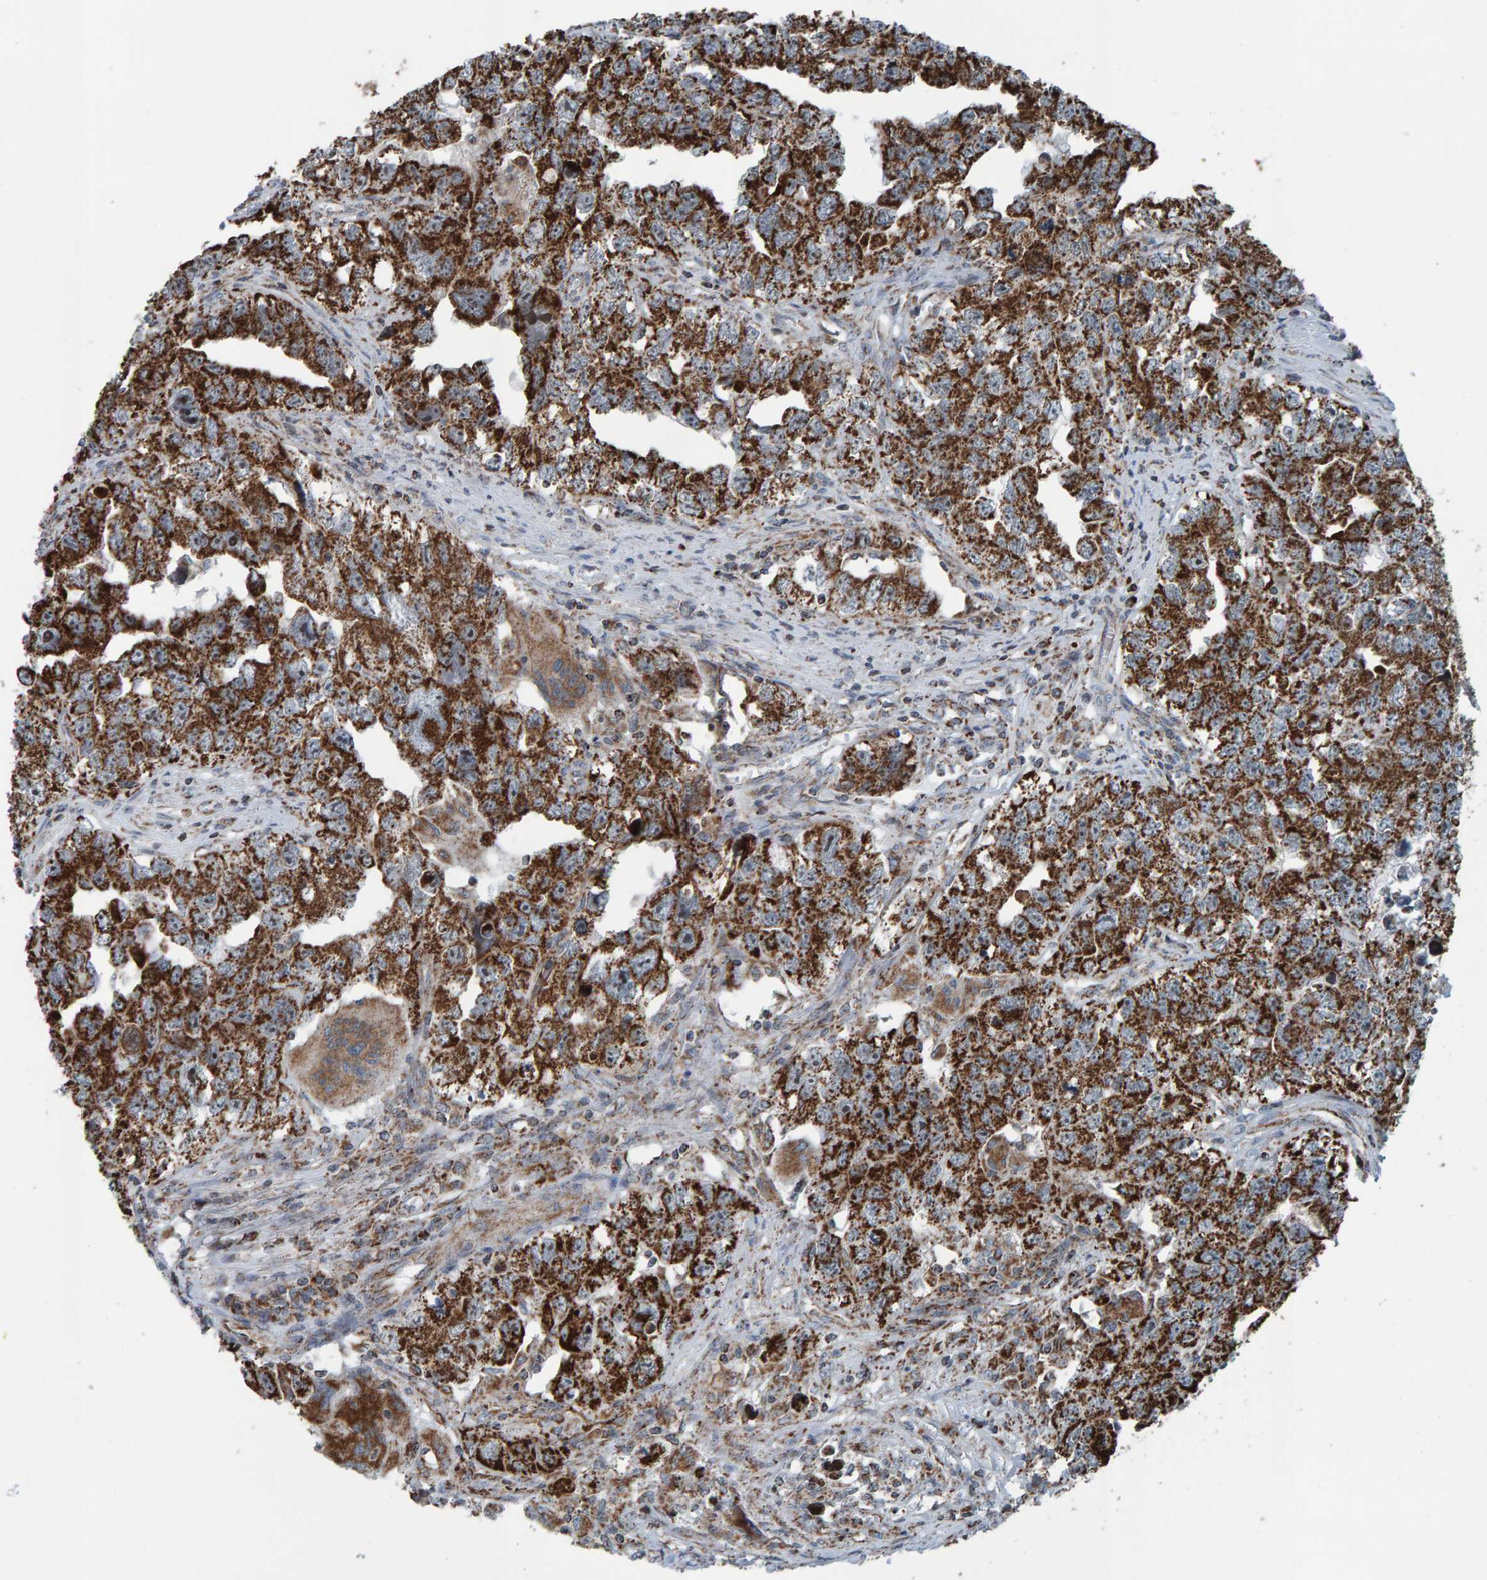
{"staining": {"intensity": "strong", "quantity": ">75%", "location": "cytoplasmic/membranous"}, "tissue": "testis cancer", "cell_type": "Tumor cells", "image_type": "cancer", "snomed": [{"axis": "morphology", "description": "Seminoma, NOS"}, {"axis": "morphology", "description": "Carcinoma, Embryonal, NOS"}, {"axis": "topography", "description": "Testis"}], "caption": "Brown immunohistochemical staining in testis cancer reveals strong cytoplasmic/membranous staining in about >75% of tumor cells. The protein is stained brown, and the nuclei are stained in blue (DAB IHC with brightfield microscopy, high magnification).", "gene": "ZNF48", "patient": {"sex": "male", "age": 43}}